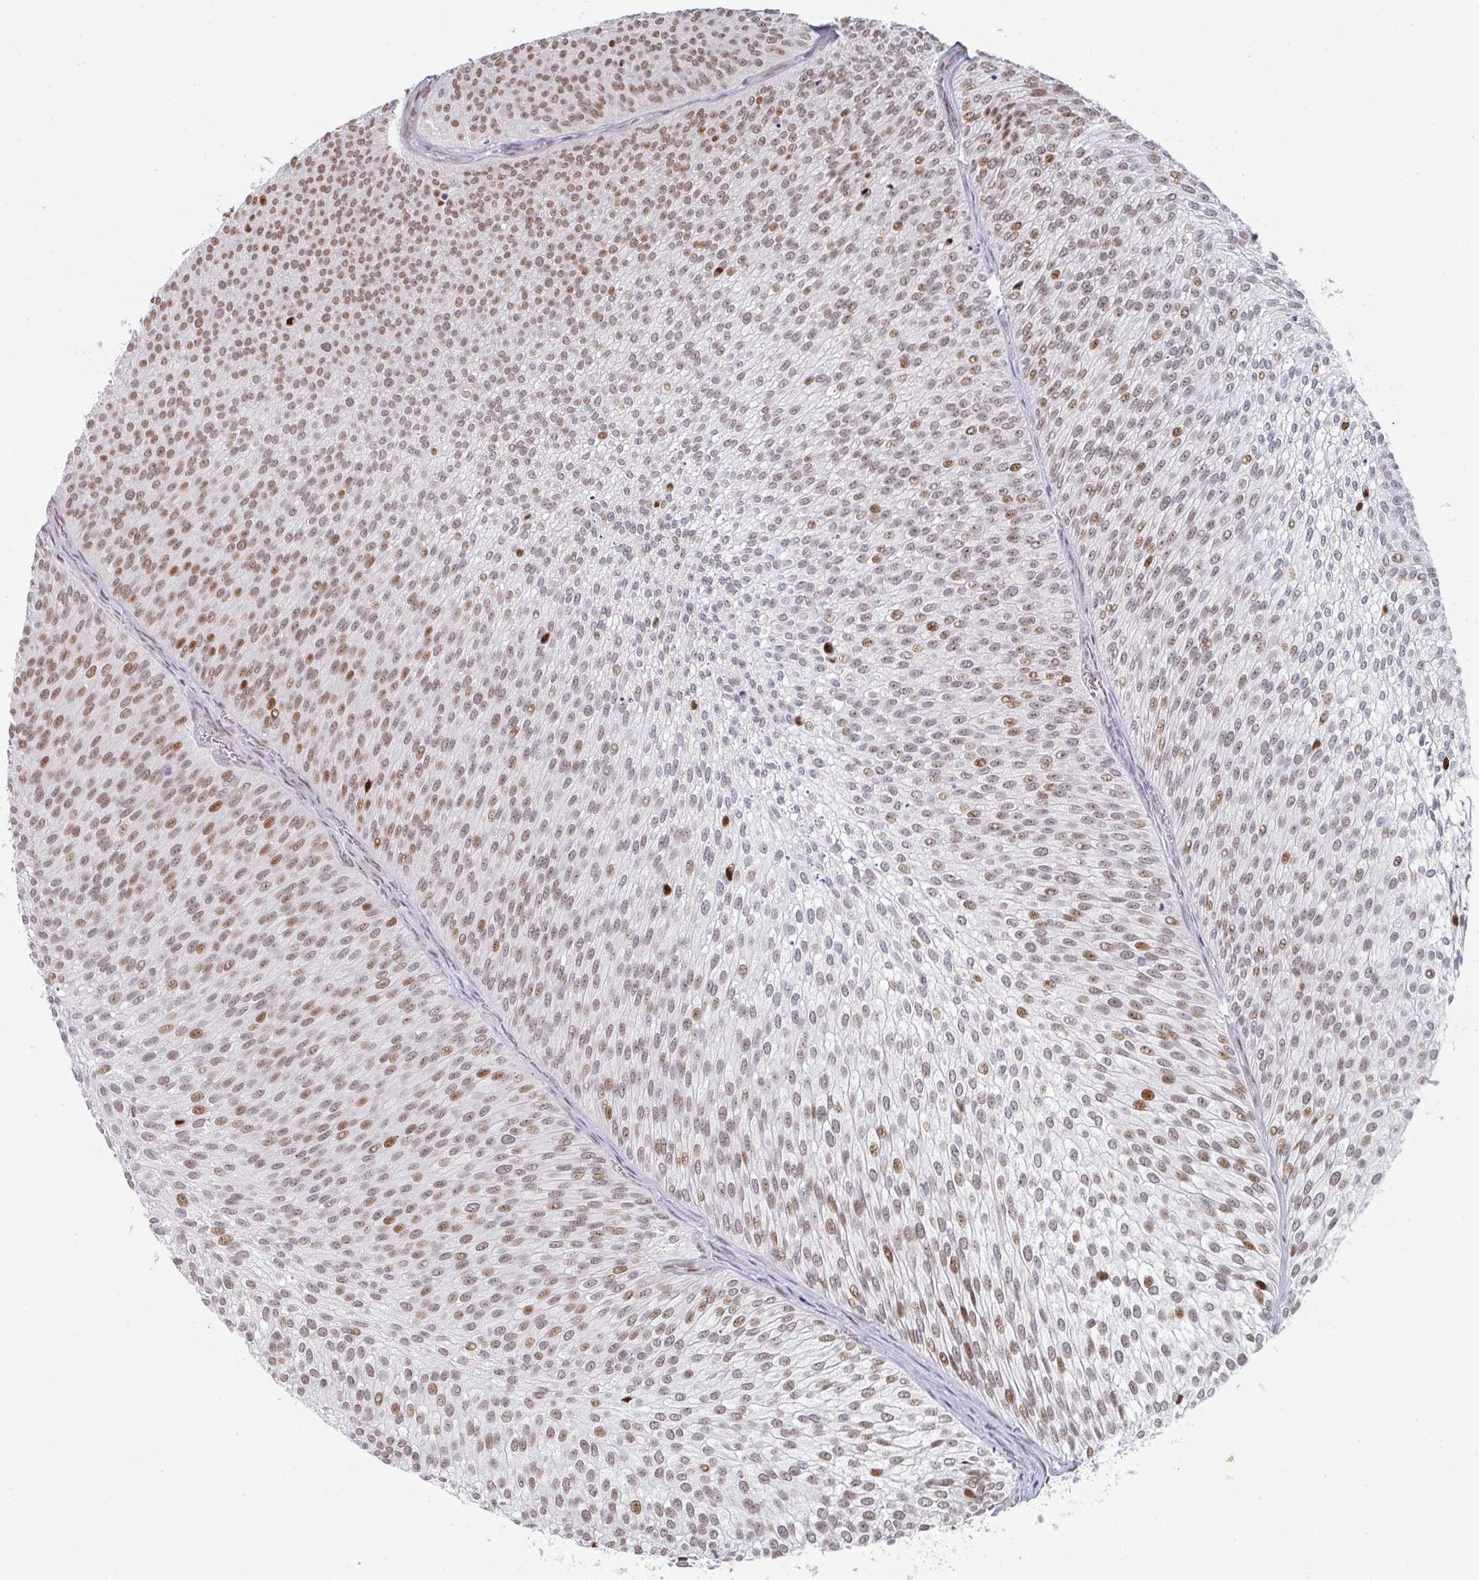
{"staining": {"intensity": "moderate", "quantity": ">75%", "location": "nuclear"}, "tissue": "urothelial cancer", "cell_type": "Tumor cells", "image_type": "cancer", "snomed": [{"axis": "morphology", "description": "Urothelial carcinoma, Low grade"}, {"axis": "topography", "description": "Urinary bladder"}], "caption": "This is an image of immunohistochemistry (IHC) staining of urothelial carcinoma (low-grade), which shows moderate staining in the nuclear of tumor cells.", "gene": "POU2AF2", "patient": {"sex": "male", "age": 91}}